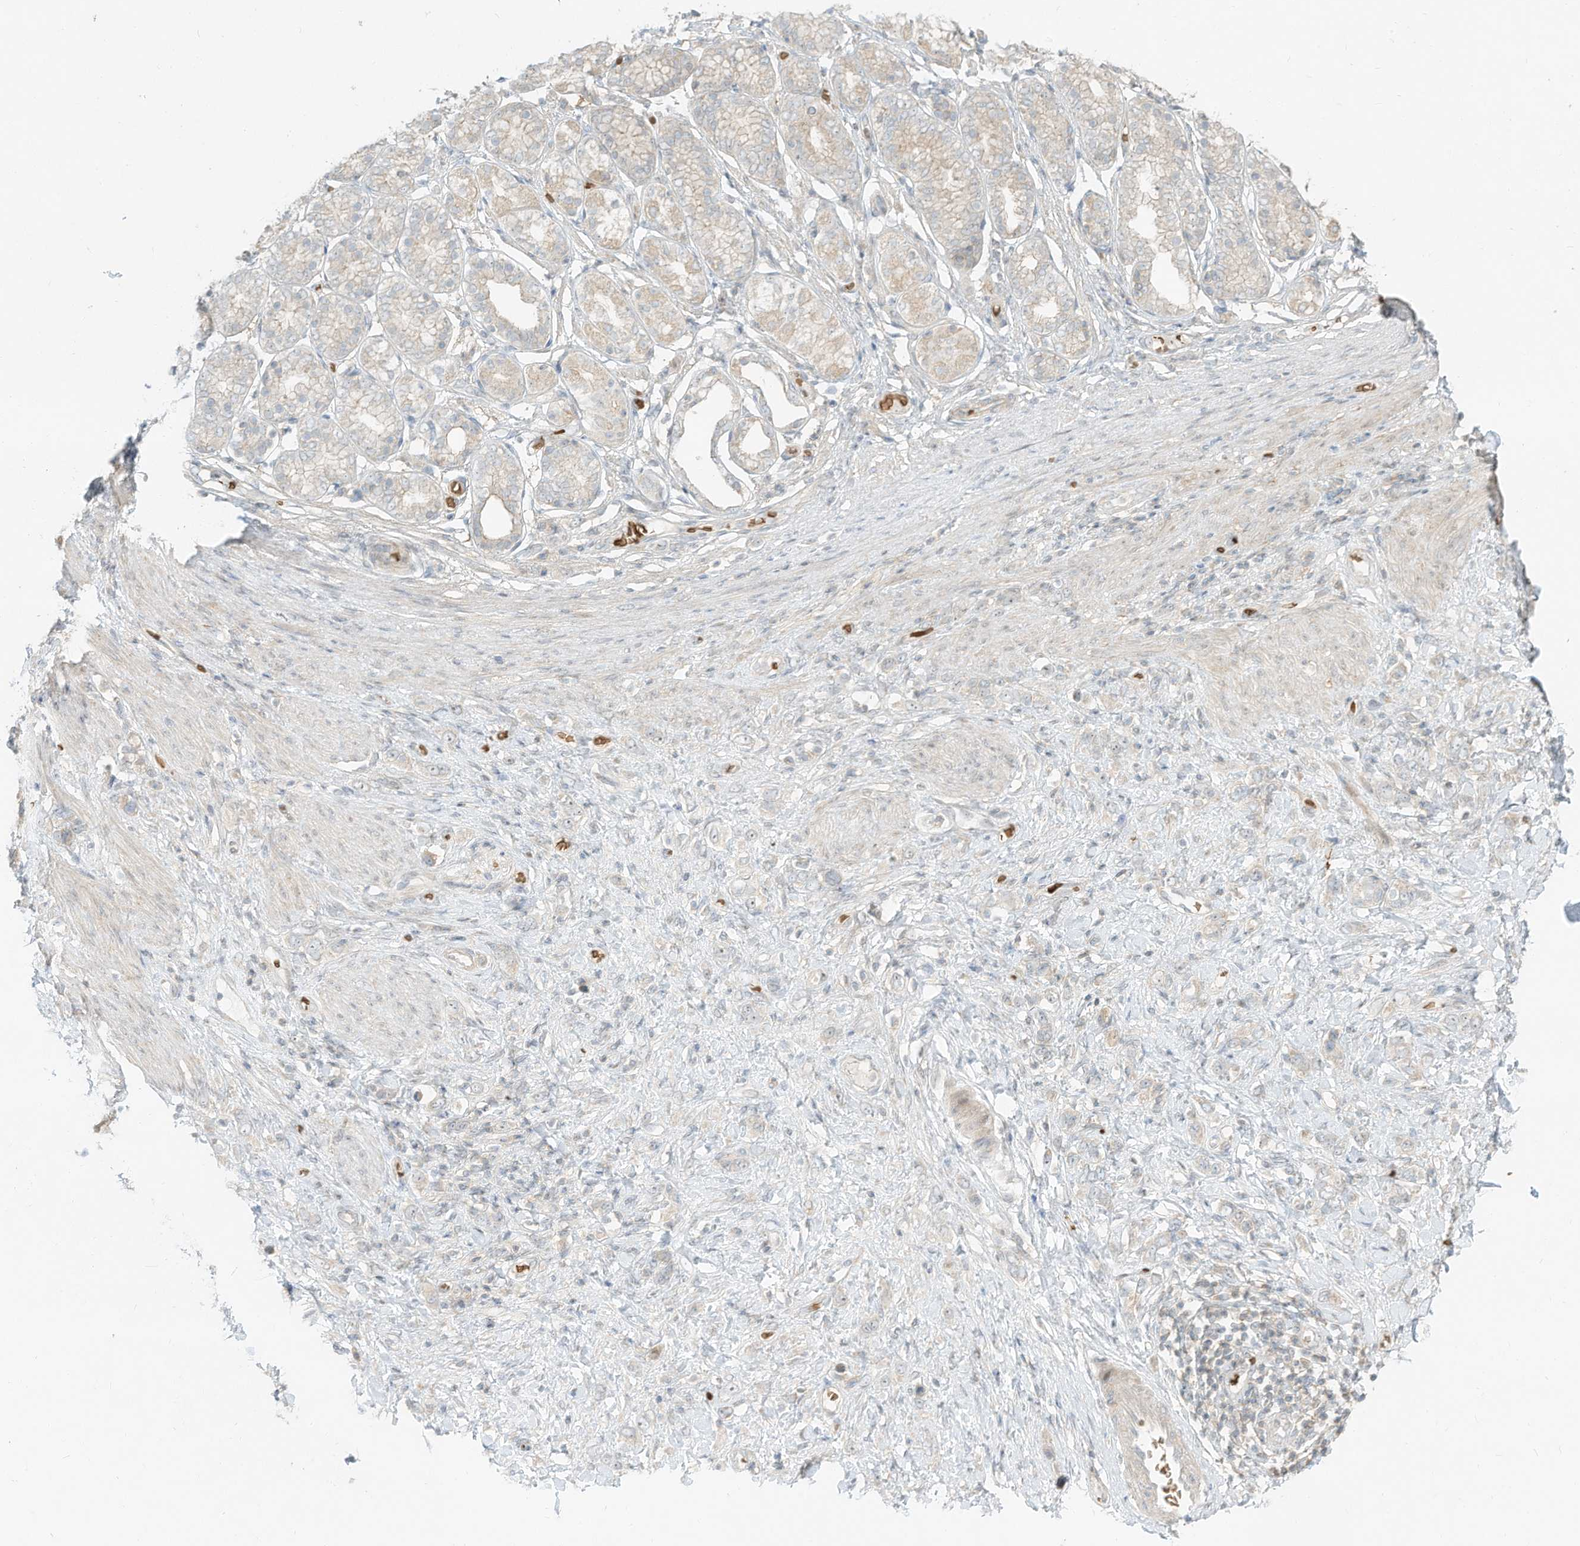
{"staining": {"intensity": "negative", "quantity": "none", "location": "none"}, "tissue": "stomach cancer", "cell_type": "Tumor cells", "image_type": "cancer", "snomed": [{"axis": "morphology", "description": "Normal tissue, NOS"}, {"axis": "morphology", "description": "Adenocarcinoma, NOS"}, {"axis": "topography", "description": "Stomach, upper"}, {"axis": "topography", "description": "Stomach"}], "caption": "Micrograph shows no protein expression in tumor cells of stomach cancer (adenocarcinoma) tissue.", "gene": "OFD1", "patient": {"sex": "female", "age": 65}}